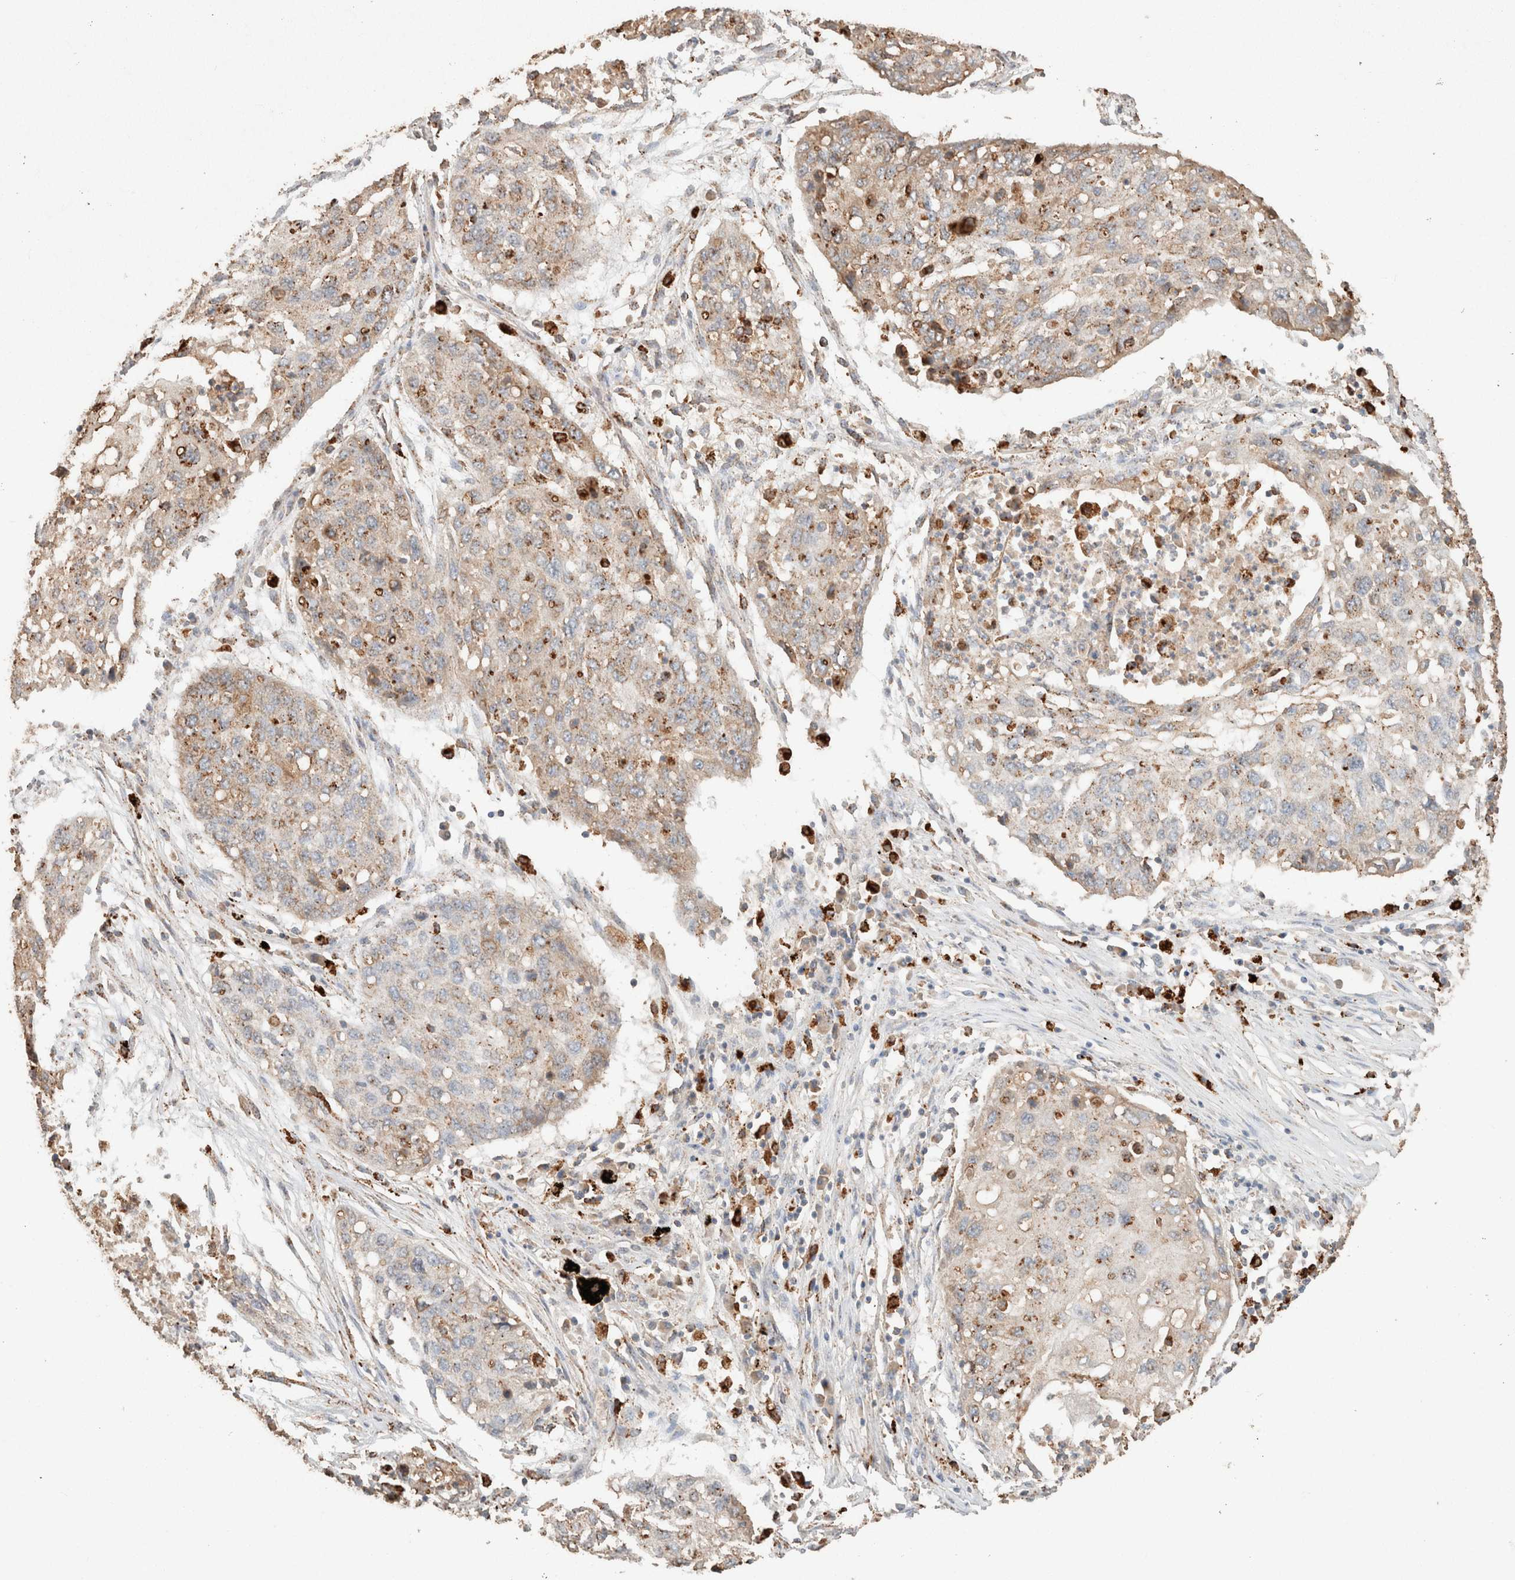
{"staining": {"intensity": "weak", "quantity": ">75%", "location": "cytoplasmic/membranous"}, "tissue": "lung cancer", "cell_type": "Tumor cells", "image_type": "cancer", "snomed": [{"axis": "morphology", "description": "Squamous cell carcinoma, NOS"}, {"axis": "topography", "description": "Lung"}], "caption": "Human lung squamous cell carcinoma stained with a brown dye demonstrates weak cytoplasmic/membranous positive expression in about >75% of tumor cells.", "gene": "CTSC", "patient": {"sex": "female", "age": 63}}